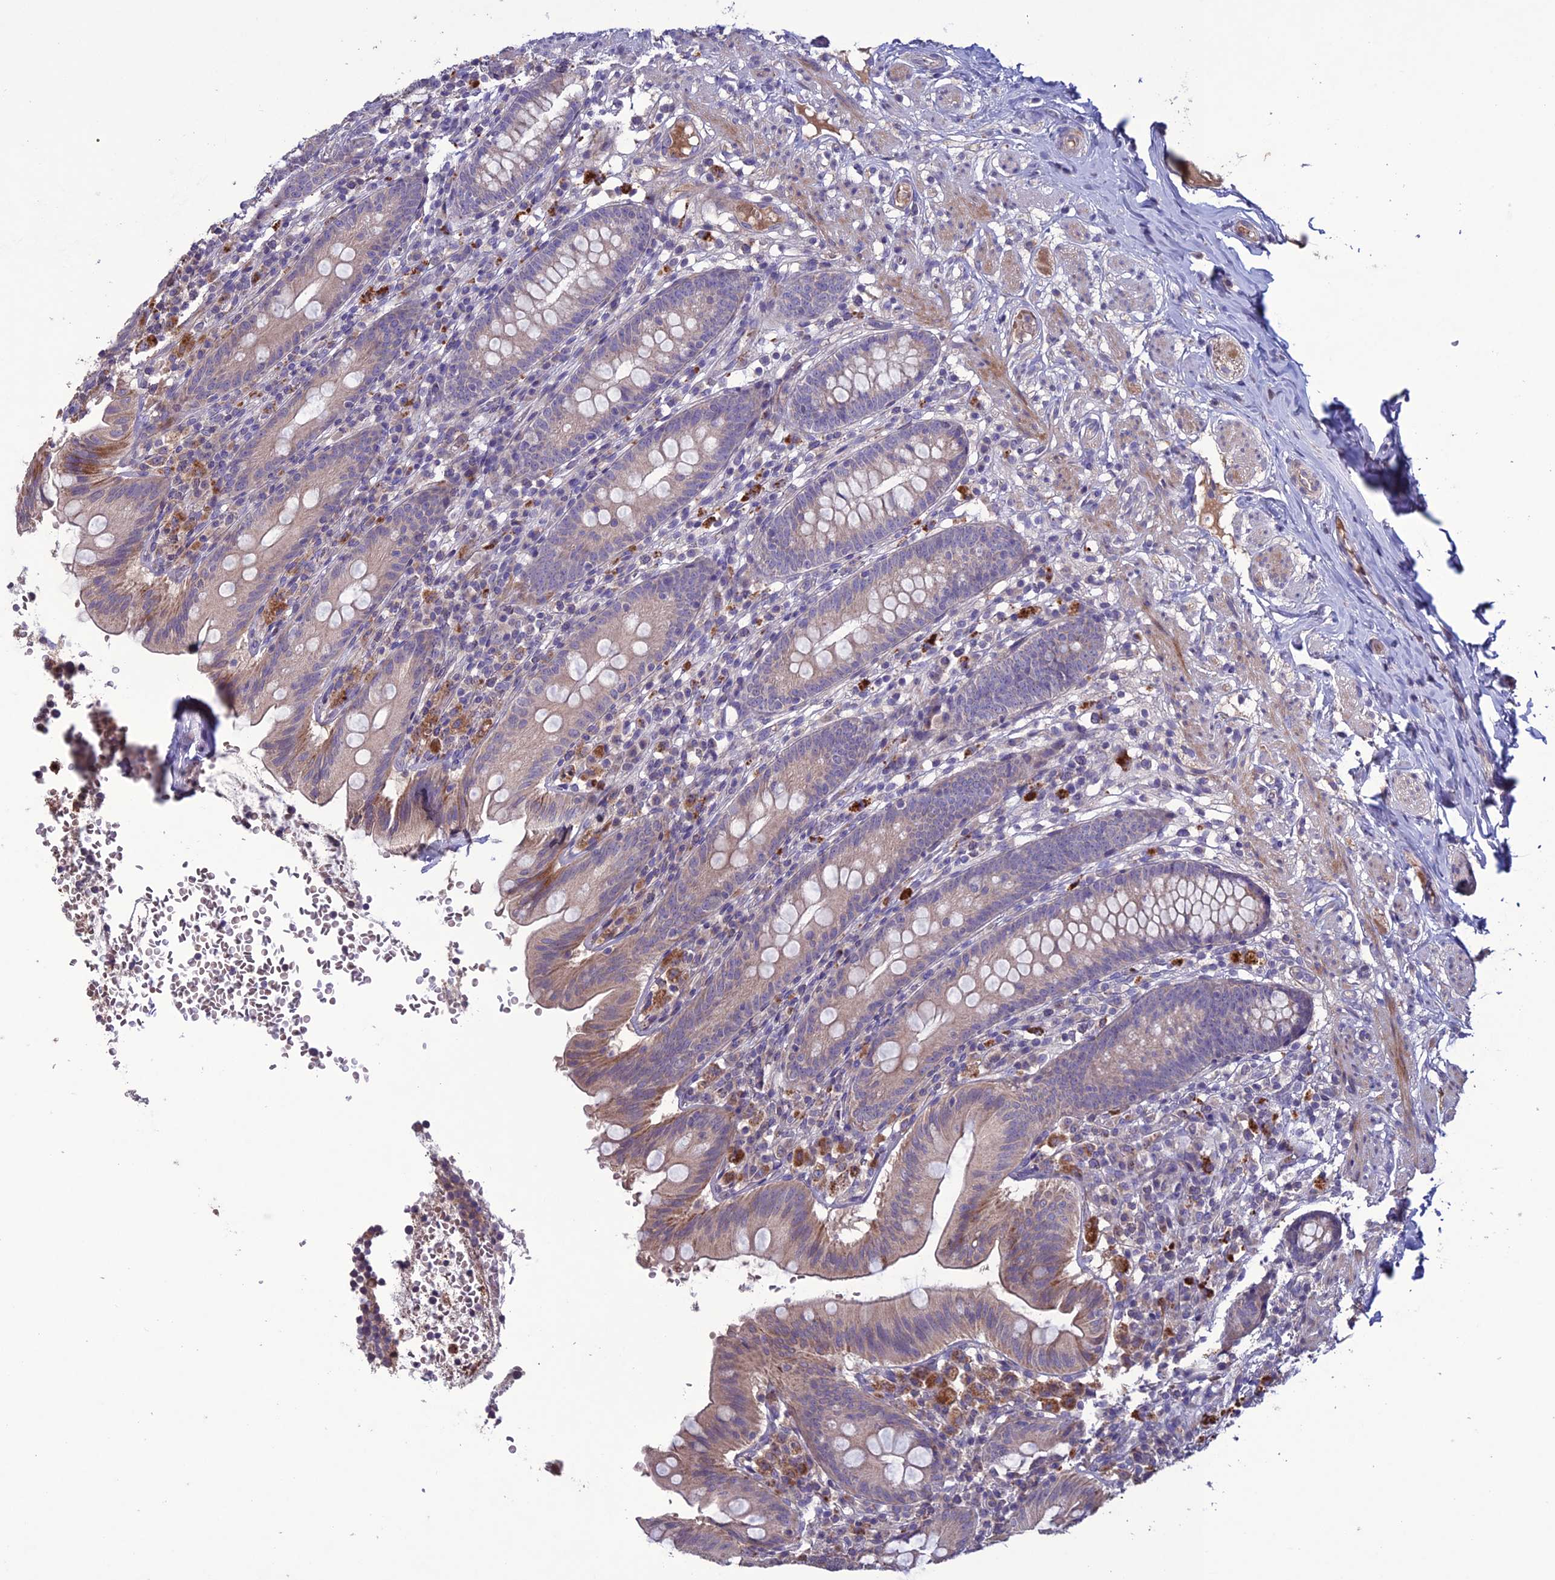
{"staining": {"intensity": "weak", "quantity": "25%-75%", "location": "cytoplasmic/membranous"}, "tissue": "appendix", "cell_type": "Glandular cells", "image_type": "normal", "snomed": [{"axis": "morphology", "description": "Normal tissue, NOS"}, {"axis": "topography", "description": "Appendix"}], "caption": "Approximately 25%-75% of glandular cells in benign human appendix exhibit weak cytoplasmic/membranous protein staining as visualized by brown immunohistochemical staining.", "gene": "C2orf76", "patient": {"sex": "male", "age": 55}}